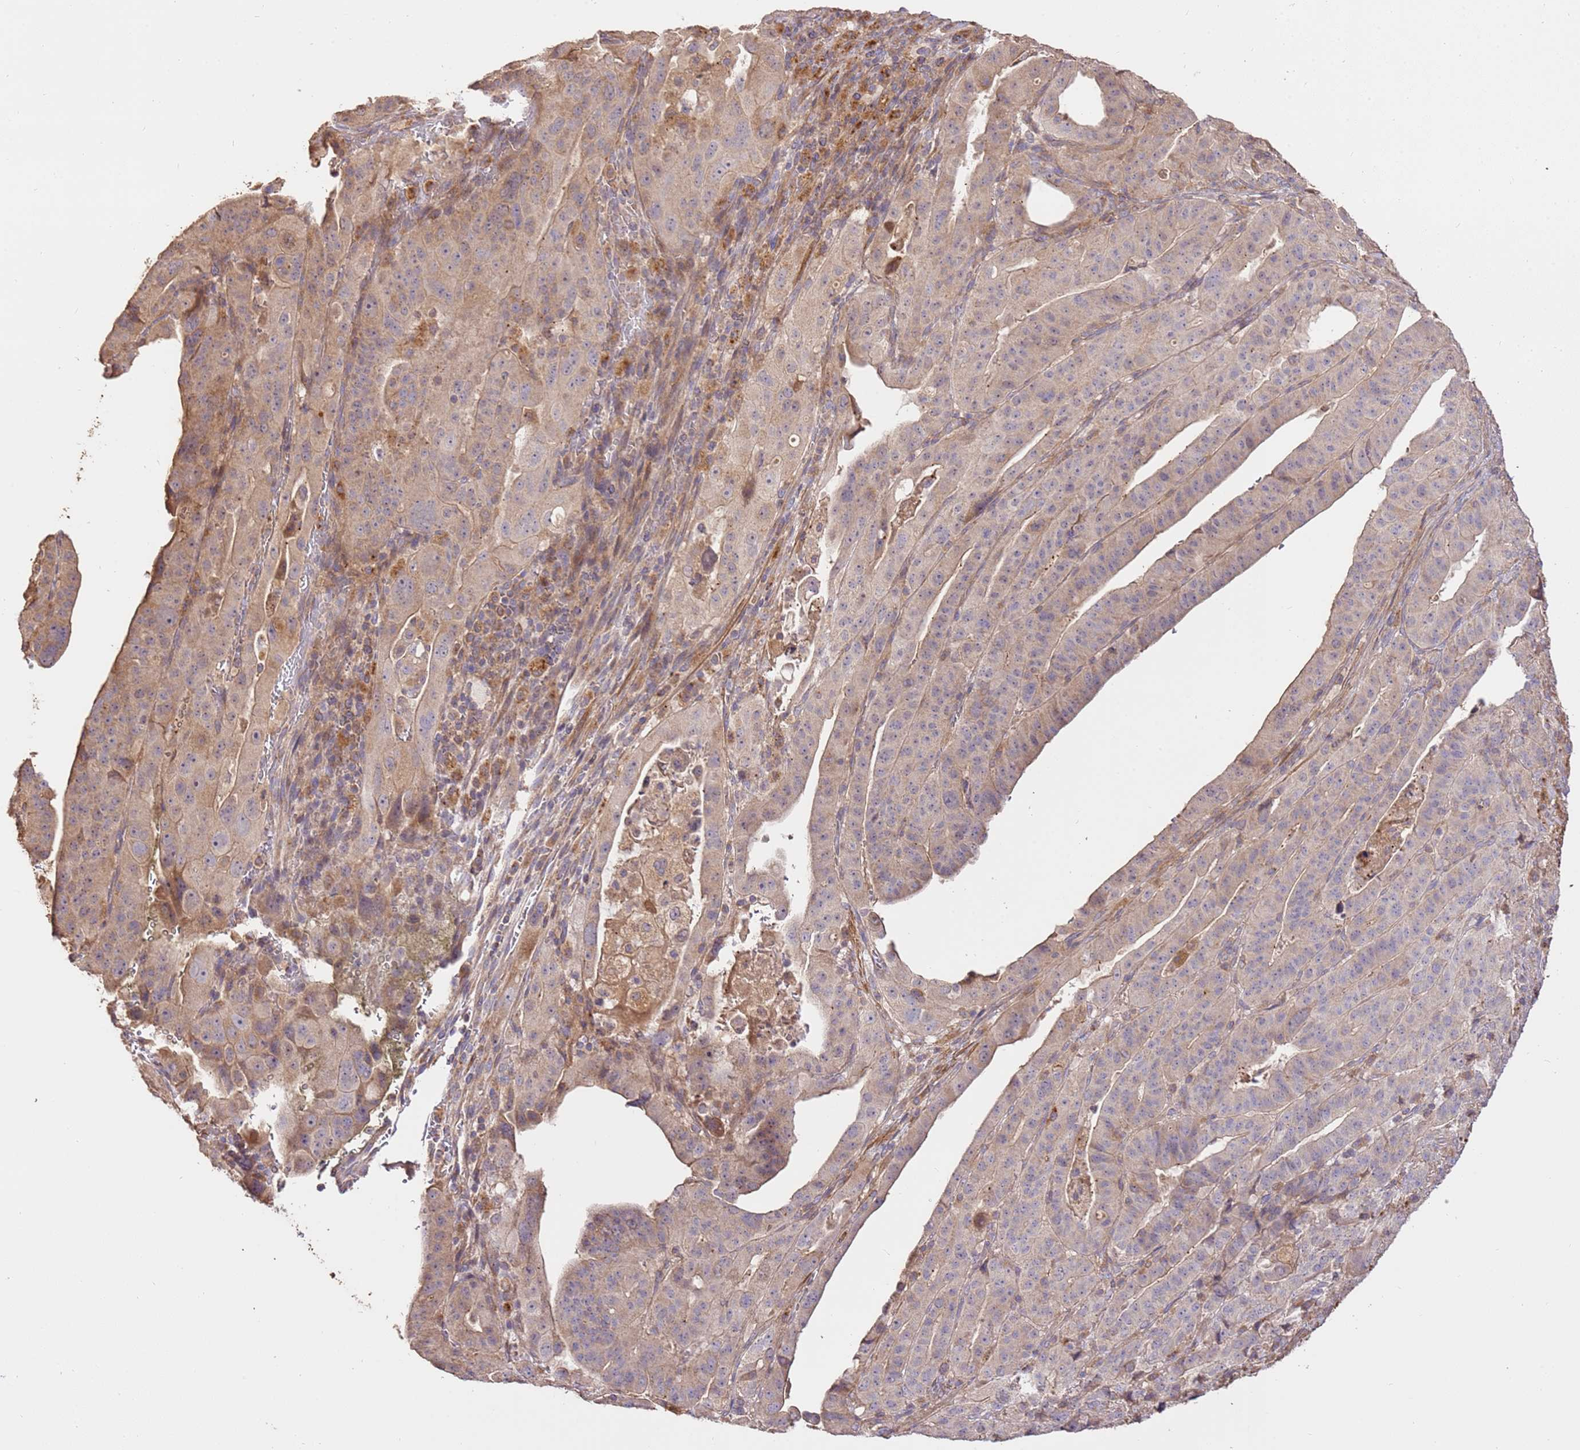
{"staining": {"intensity": "weak", "quantity": "<25%", "location": "cytoplasmic/membranous"}, "tissue": "stomach cancer", "cell_type": "Tumor cells", "image_type": "cancer", "snomed": [{"axis": "morphology", "description": "Adenocarcinoma, NOS"}, {"axis": "topography", "description": "Stomach"}], "caption": "DAB immunohistochemical staining of stomach adenocarcinoma displays no significant positivity in tumor cells.", "gene": "CEP55", "patient": {"sex": "male", "age": 48}}